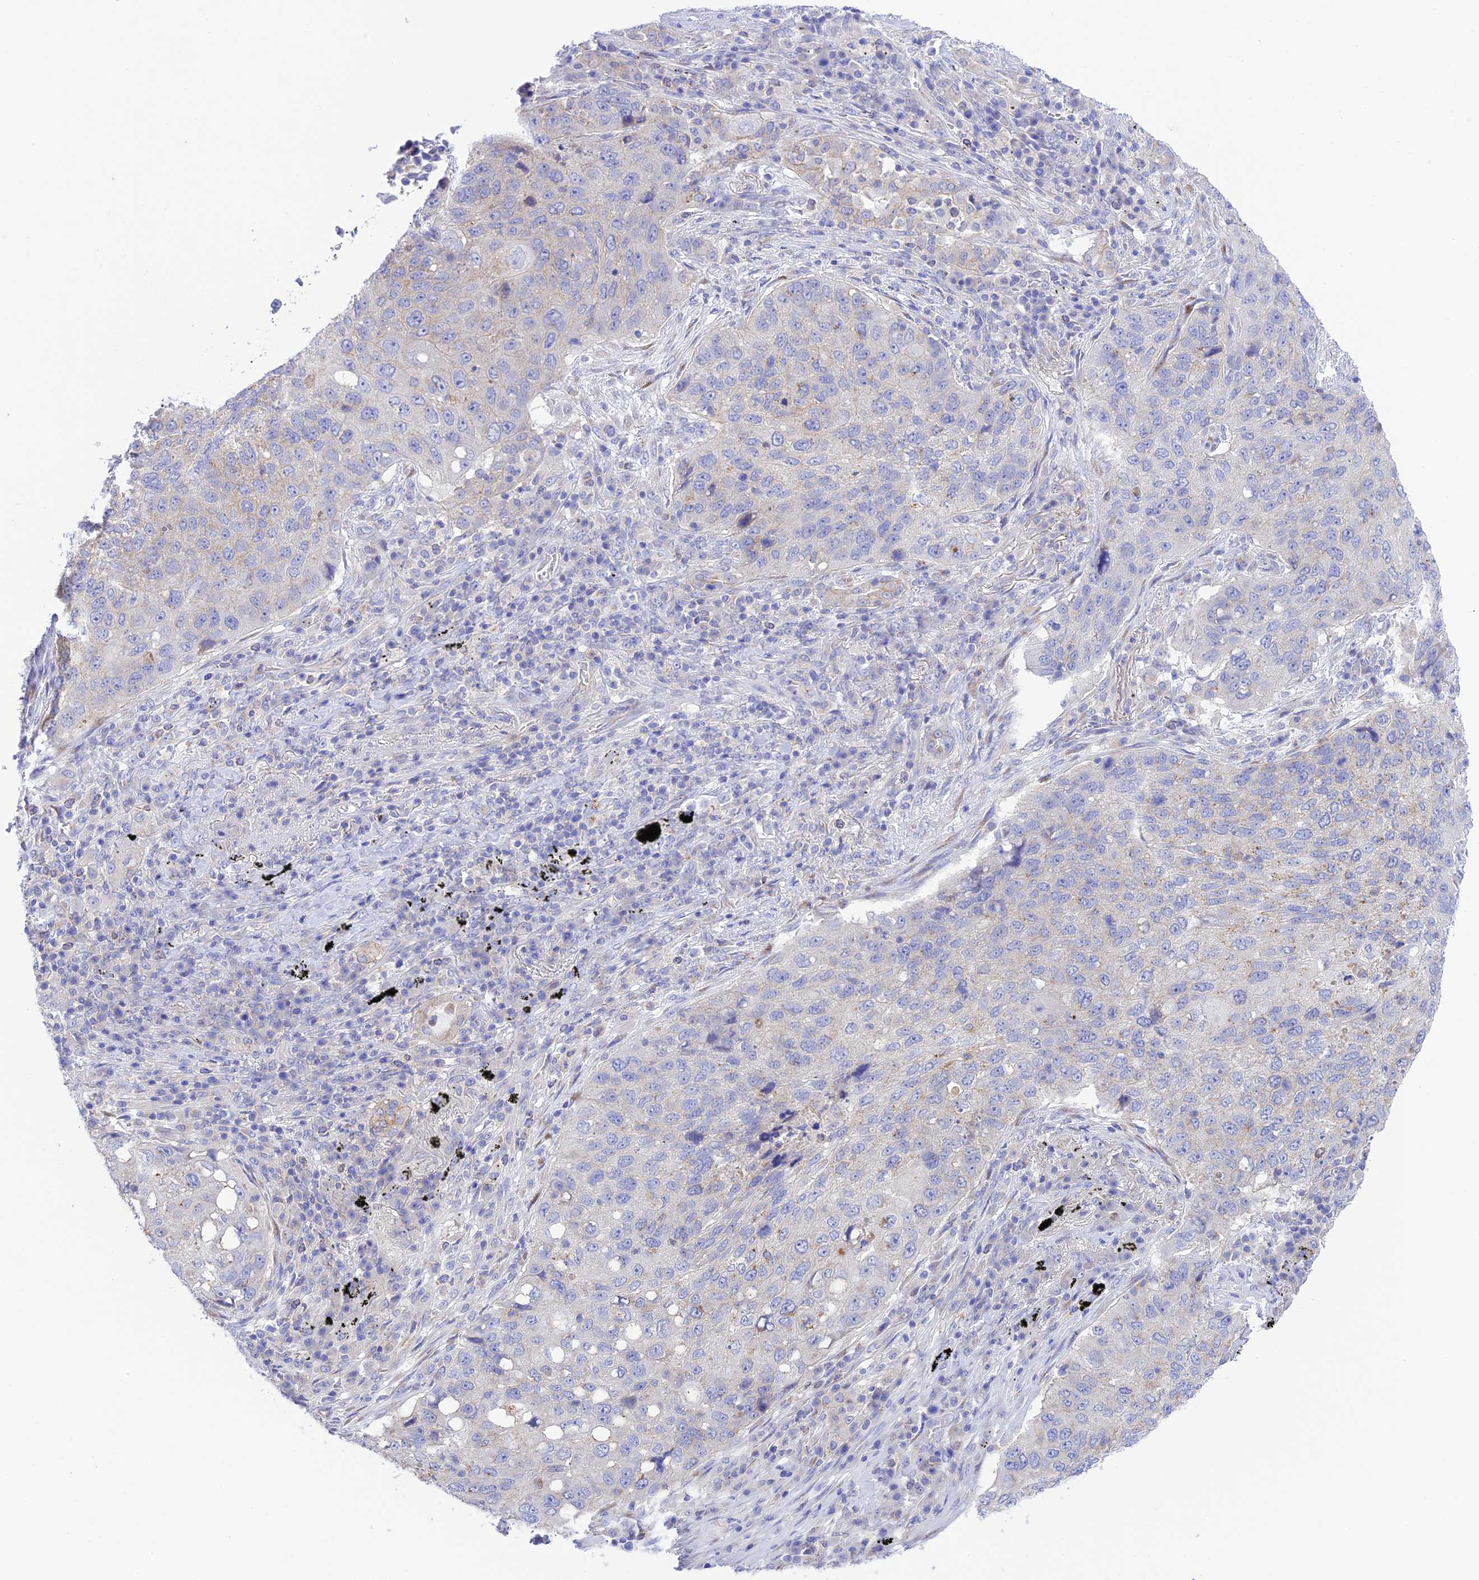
{"staining": {"intensity": "negative", "quantity": "none", "location": "none"}, "tissue": "lung cancer", "cell_type": "Tumor cells", "image_type": "cancer", "snomed": [{"axis": "morphology", "description": "Squamous cell carcinoma, NOS"}, {"axis": "topography", "description": "Lung"}], "caption": "Lung squamous cell carcinoma was stained to show a protein in brown. There is no significant expression in tumor cells.", "gene": "CHSY3", "patient": {"sex": "female", "age": 63}}